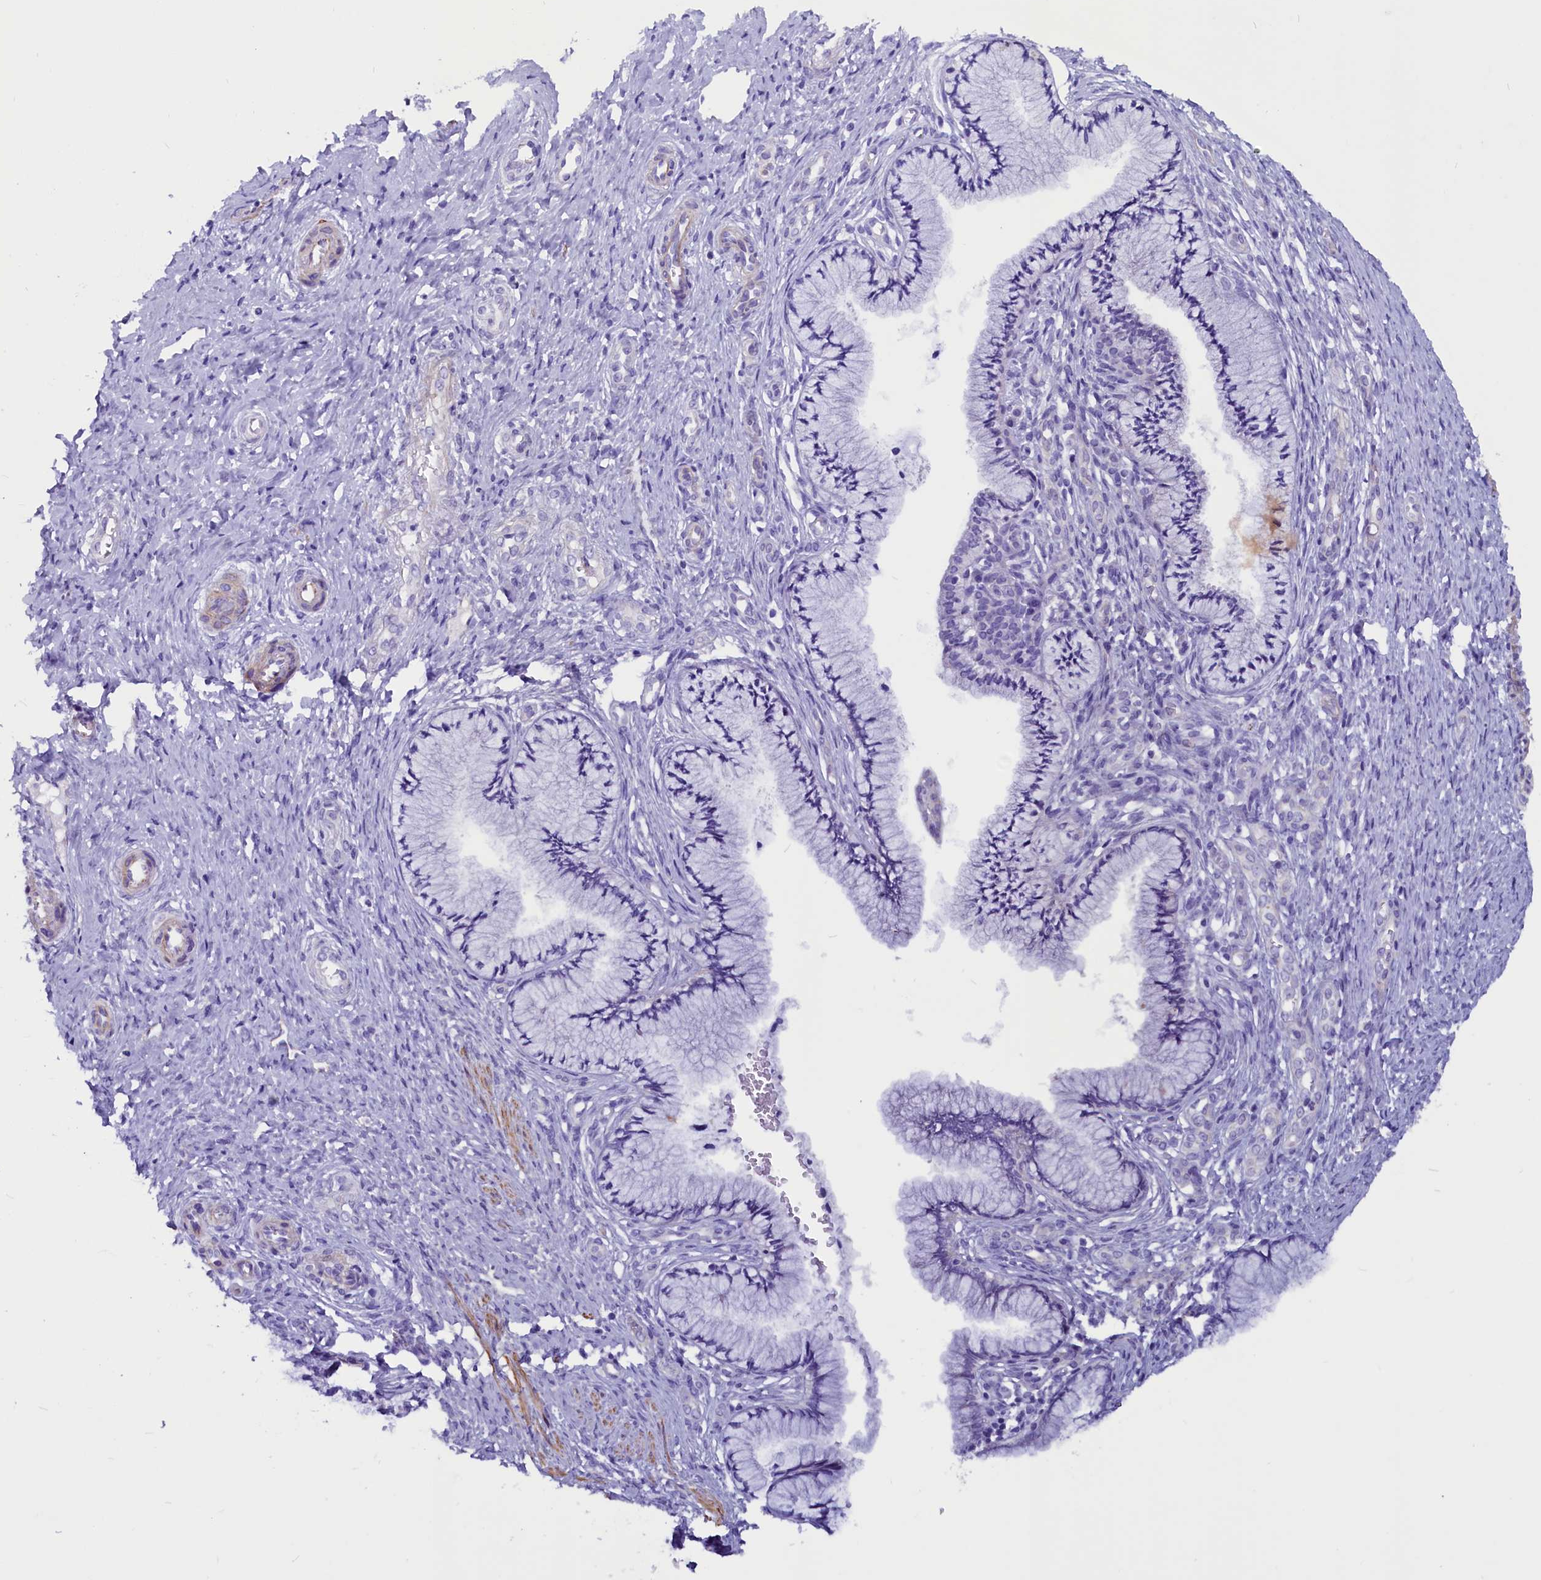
{"staining": {"intensity": "negative", "quantity": "none", "location": "none"}, "tissue": "cervix", "cell_type": "Glandular cells", "image_type": "normal", "snomed": [{"axis": "morphology", "description": "Normal tissue, NOS"}, {"axis": "topography", "description": "Cervix"}], "caption": "Immunohistochemical staining of unremarkable human cervix displays no significant positivity in glandular cells. (Immunohistochemistry (ihc), brightfield microscopy, high magnification).", "gene": "ZNF749", "patient": {"sex": "female", "age": 36}}